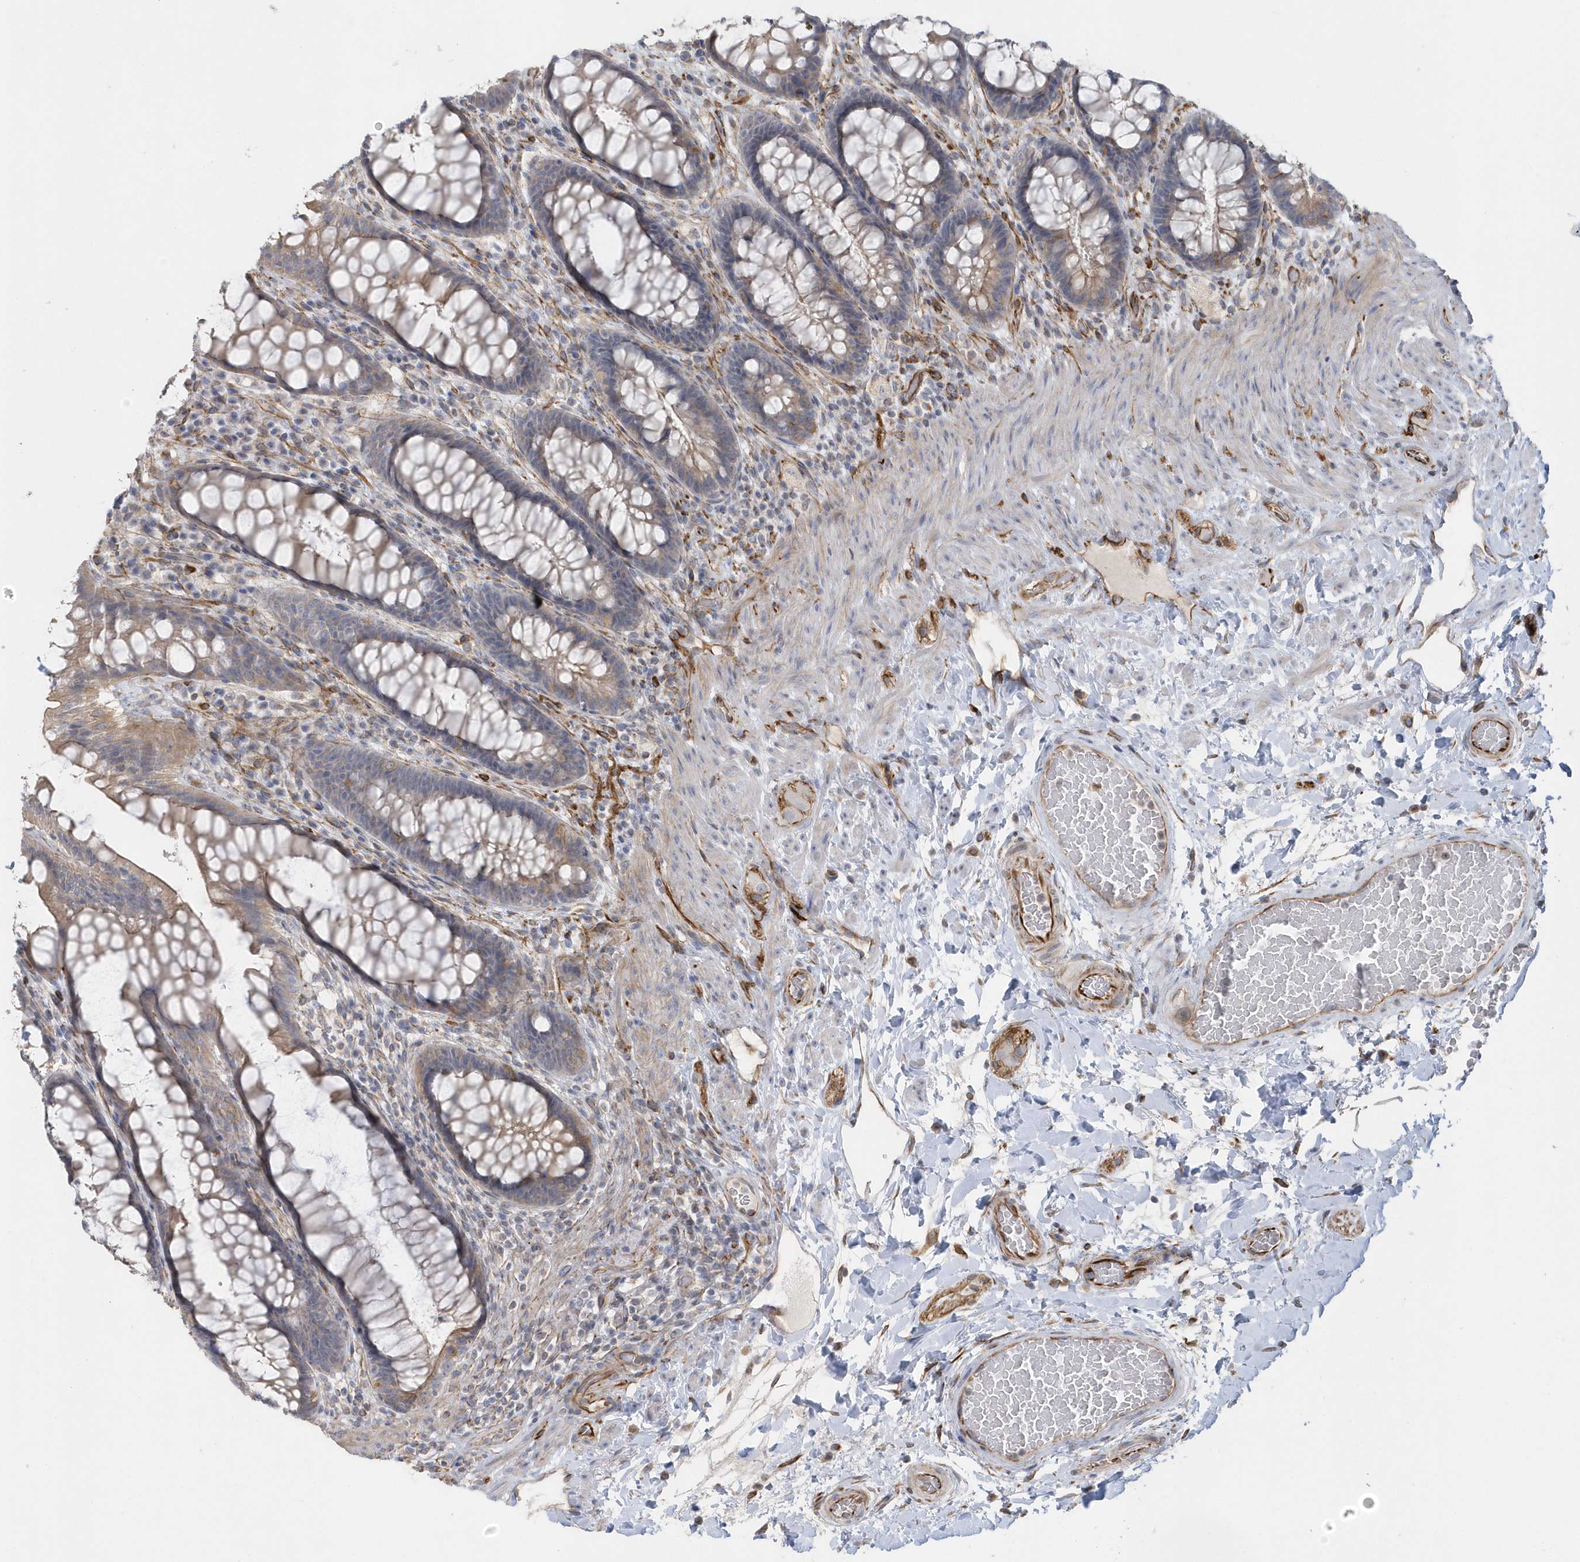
{"staining": {"intensity": "weak", "quantity": "25%-75%", "location": "cytoplasmic/membranous"}, "tissue": "rectum", "cell_type": "Glandular cells", "image_type": "normal", "snomed": [{"axis": "morphology", "description": "Normal tissue, NOS"}, {"axis": "topography", "description": "Rectum"}], "caption": "A brown stain labels weak cytoplasmic/membranous expression of a protein in glandular cells of normal human rectum. (Brightfield microscopy of DAB IHC at high magnification).", "gene": "RAB17", "patient": {"sex": "female", "age": 46}}